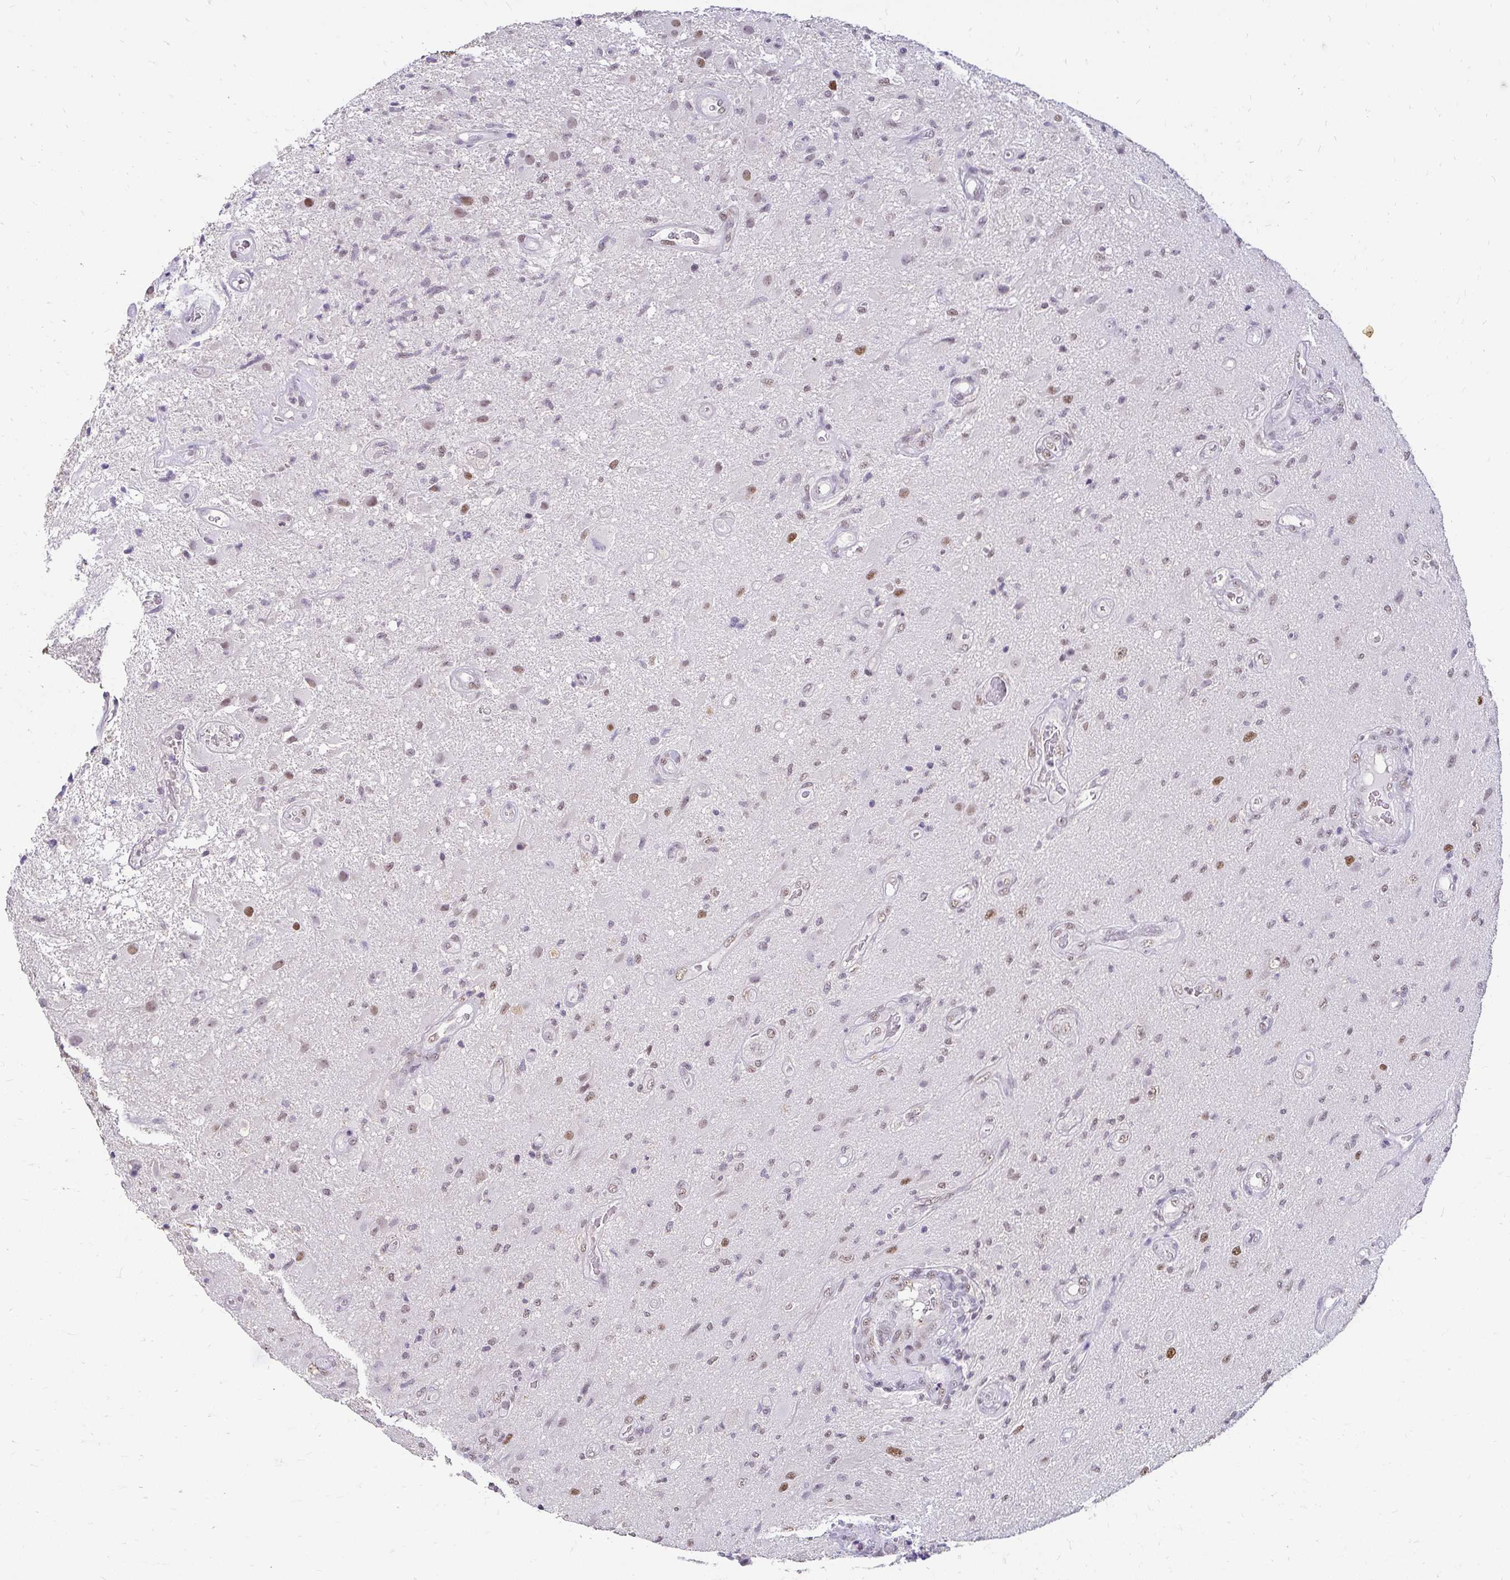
{"staining": {"intensity": "moderate", "quantity": "25%-75%", "location": "nuclear"}, "tissue": "glioma", "cell_type": "Tumor cells", "image_type": "cancer", "snomed": [{"axis": "morphology", "description": "Glioma, malignant, High grade"}, {"axis": "topography", "description": "Brain"}], "caption": "A micrograph of malignant glioma (high-grade) stained for a protein demonstrates moderate nuclear brown staining in tumor cells.", "gene": "RIMS4", "patient": {"sex": "male", "age": 67}}